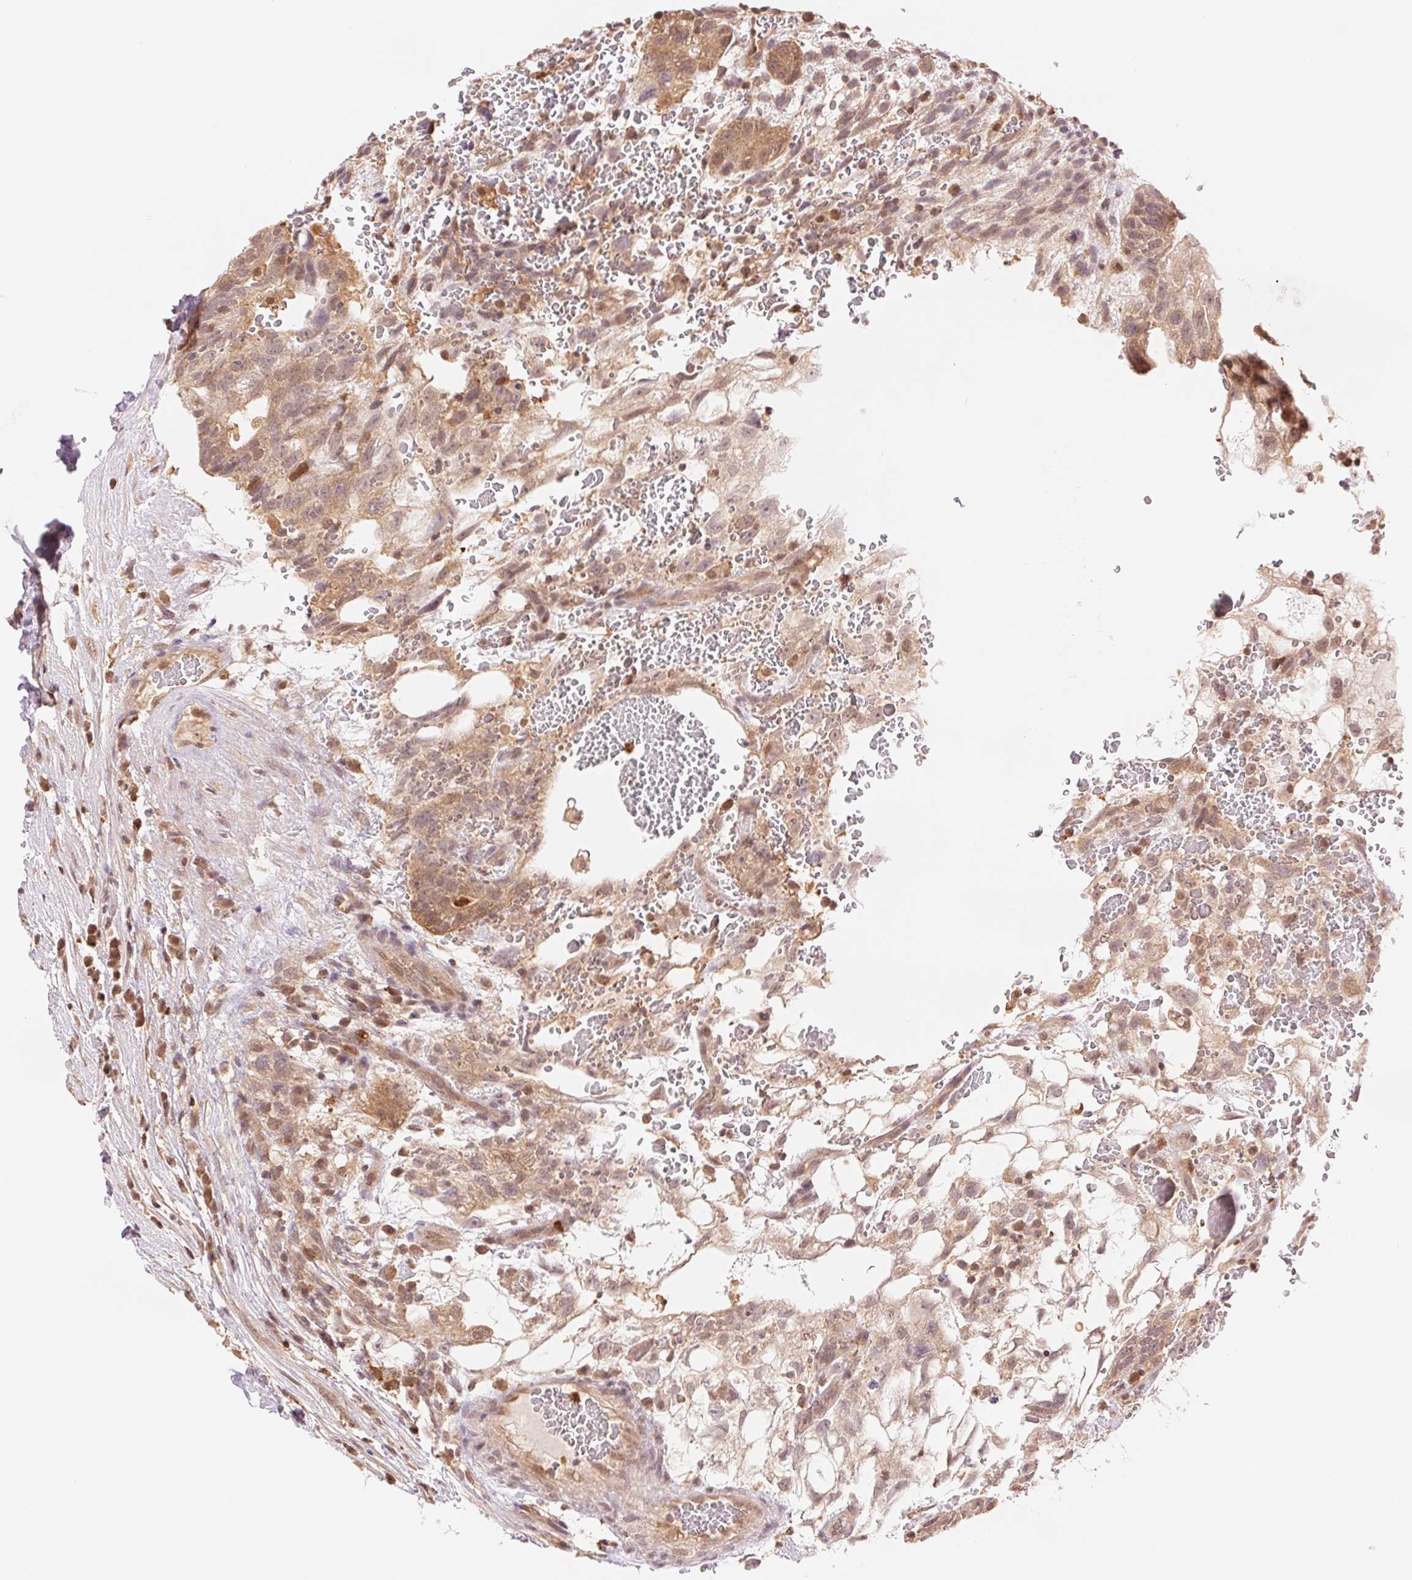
{"staining": {"intensity": "moderate", "quantity": ">75%", "location": "cytoplasmic/membranous,nuclear"}, "tissue": "testis cancer", "cell_type": "Tumor cells", "image_type": "cancer", "snomed": [{"axis": "morphology", "description": "Normal tissue, NOS"}, {"axis": "morphology", "description": "Carcinoma, Embryonal, NOS"}, {"axis": "topography", "description": "Testis"}], "caption": "Tumor cells exhibit moderate cytoplasmic/membranous and nuclear staining in approximately >75% of cells in testis embryonal carcinoma. (DAB (3,3'-diaminobenzidine) IHC with brightfield microscopy, high magnification).", "gene": "CDC123", "patient": {"sex": "male", "age": 32}}